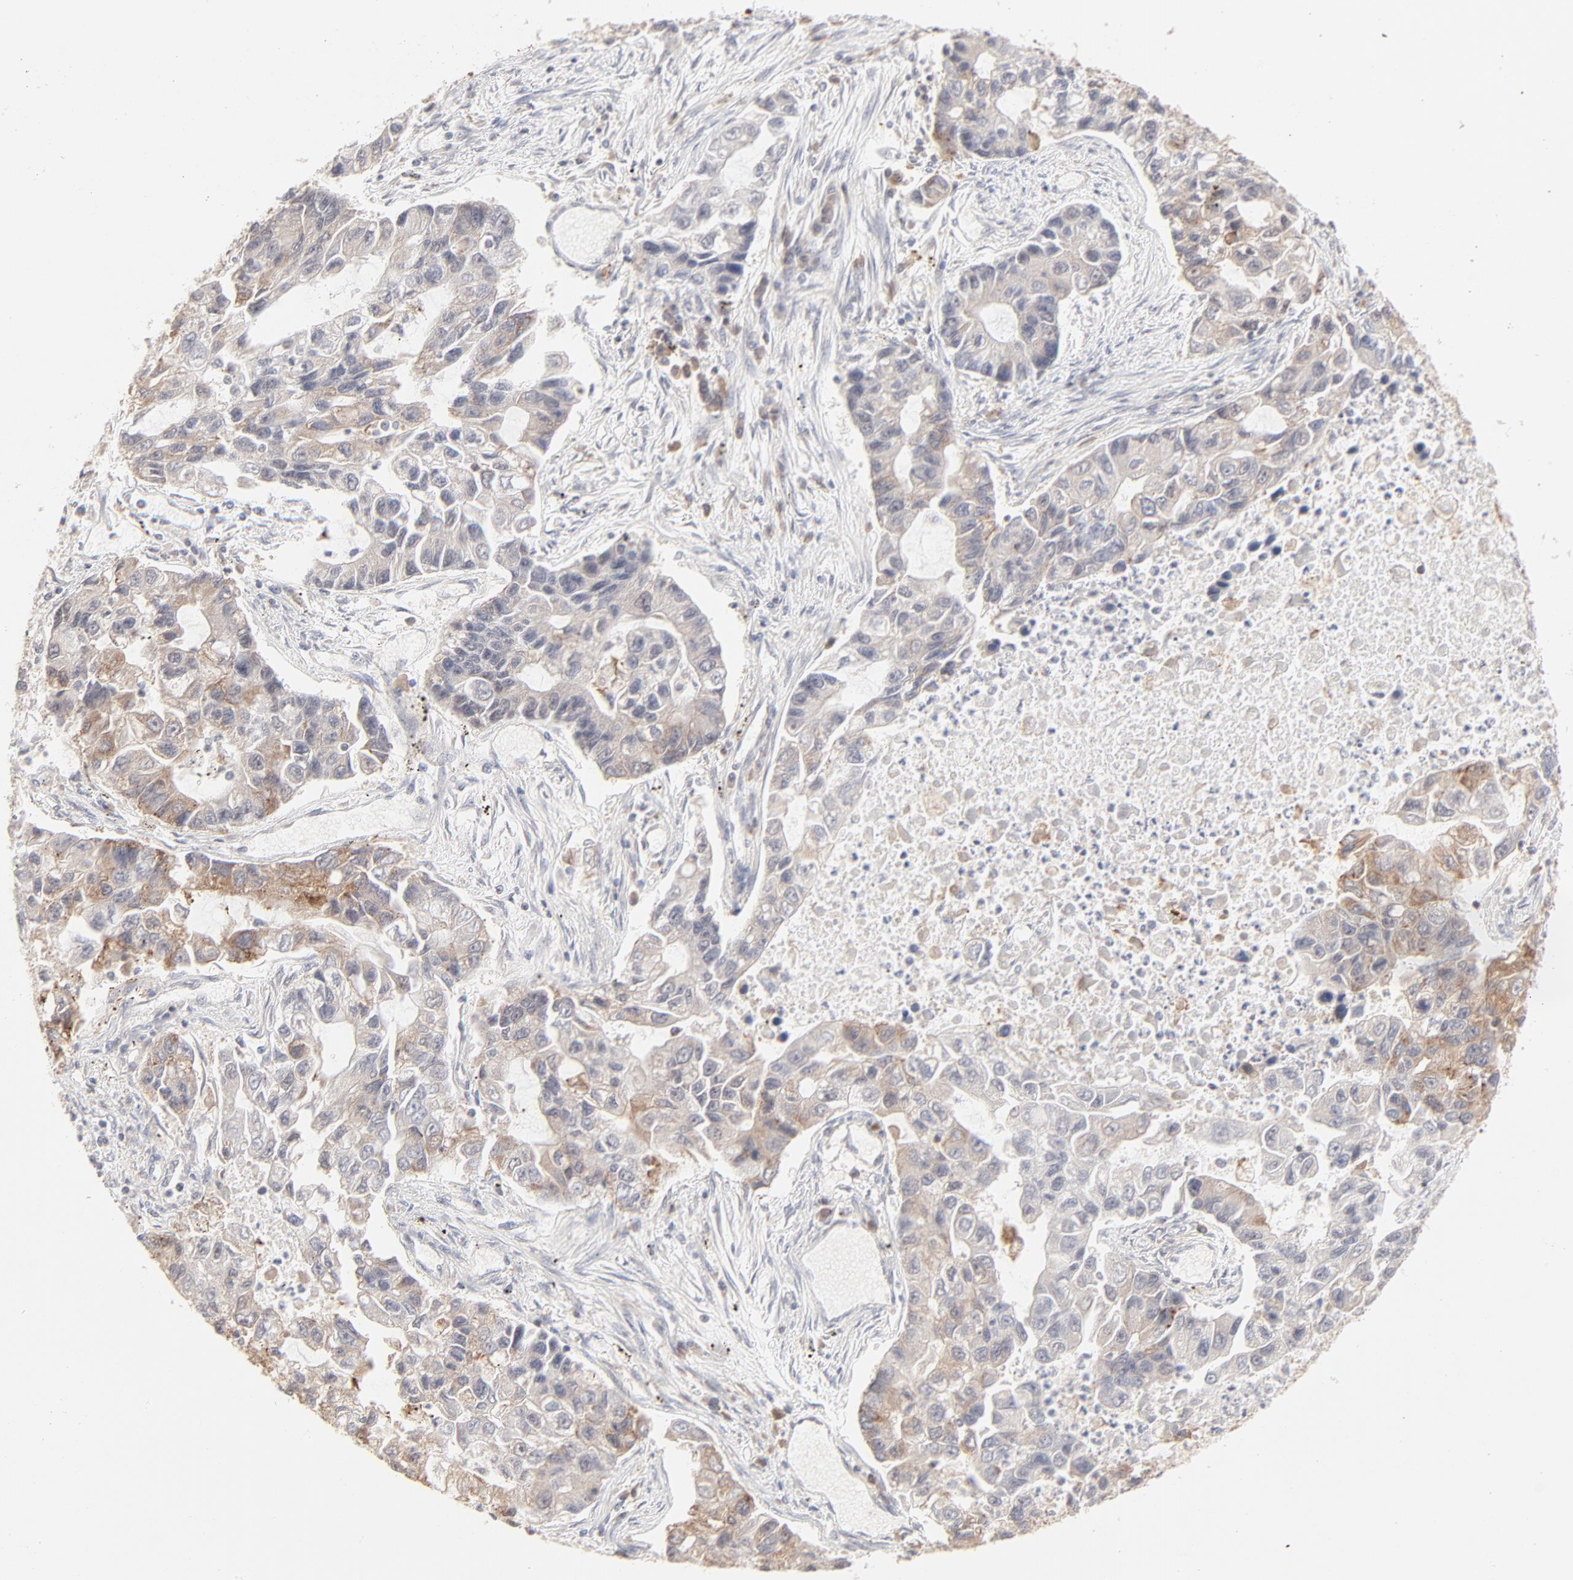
{"staining": {"intensity": "weak", "quantity": "<25%", "location": "cytoplasmic/membranous"}, "tissue": "lung cancer", "cell_type": "Tumor cells", "image_type": "cancer", "snomed": [{"axis": "morphology", "description": "Adenocarcinoma, NOS"}, {"axis": "topography", "description": "Lung"}], "caption": "Lung adenocarcinoma was stained to show a protein in brown. There is no significant staining in tumor cells.", "gene": "CDK6", "patient": {"sex": "female", "age": 51}}